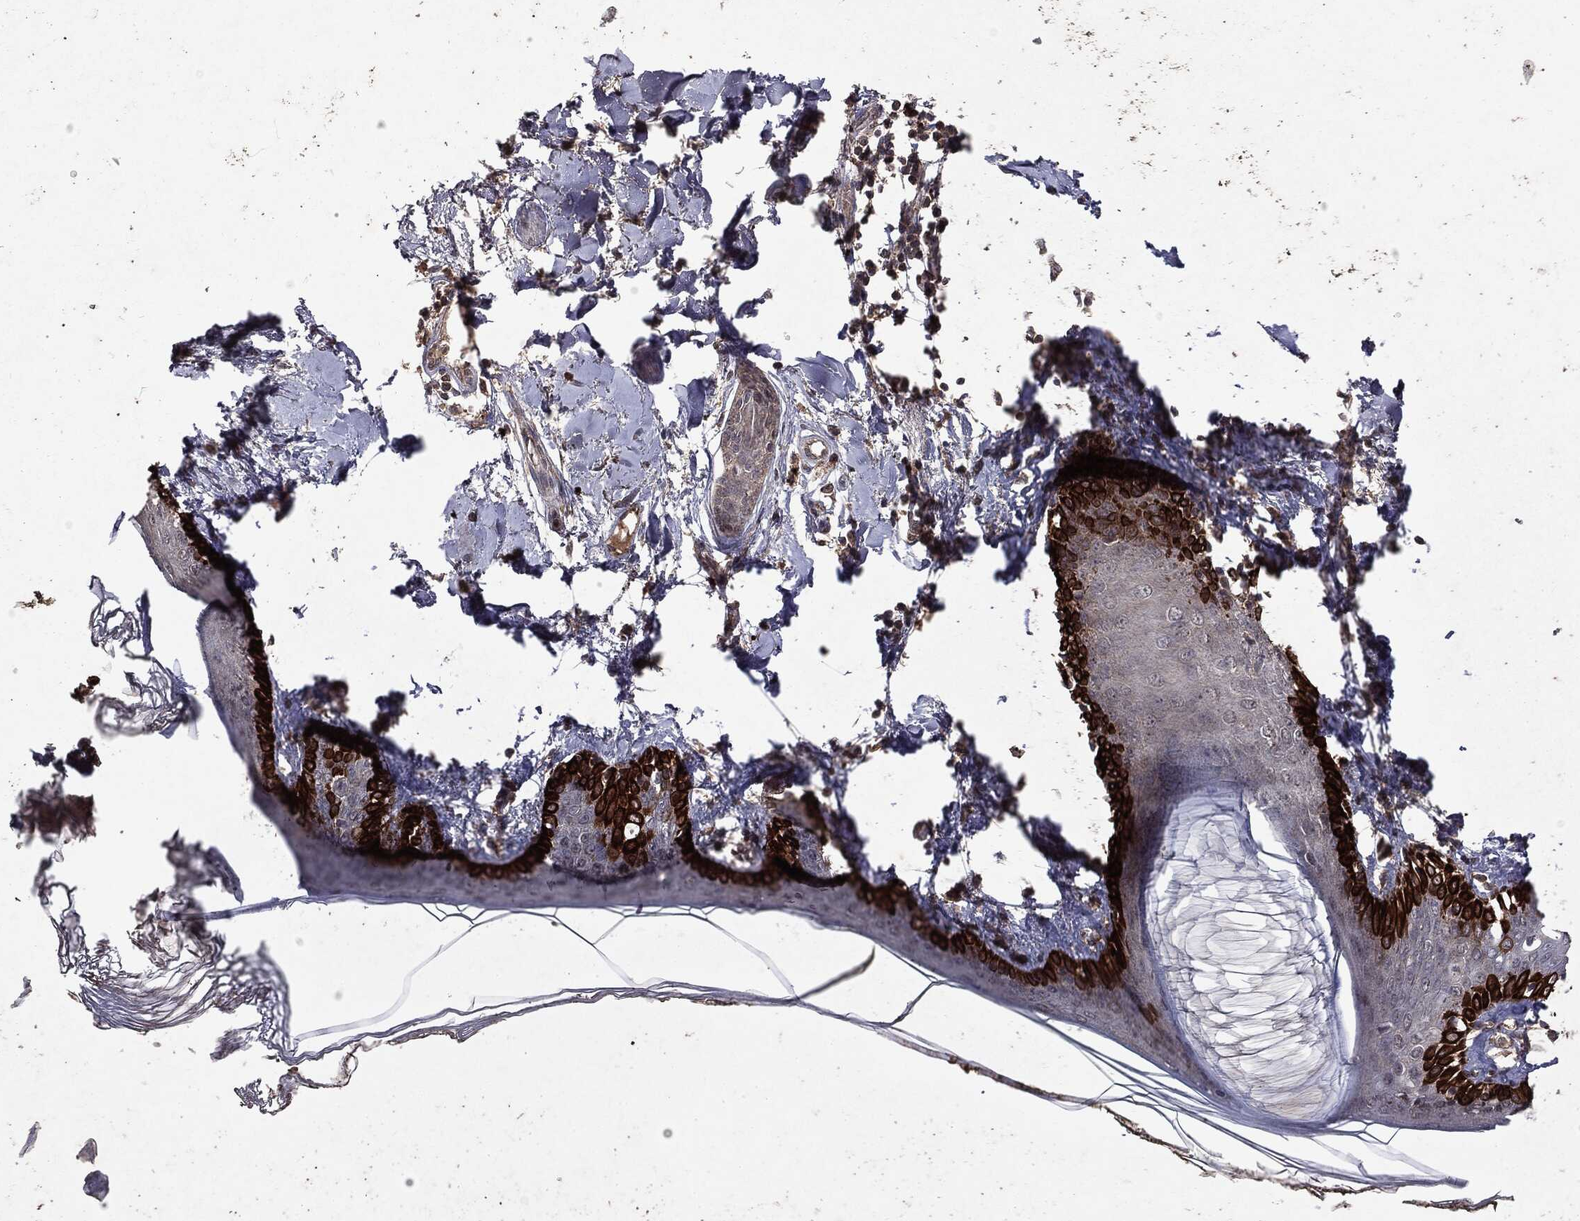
{"staining": {"intensity": "negative", "quantity": "none", "location": "none"}, "tissue": "skin", "cell_type": "Fibroblasts", "image_type": "normal", "snomed": [{"axis": "morphology", "description": "Normal tissue, NOS"}, {"axis": "morphology", "description": "Malignant melanoma, NOS"}, {"axis": "topography", "description": "Skin"}], "caption": "This is an immunohistochemistry photomicrograph of unremarkable skin. There is no staining in fibroblasts.", "gene": "MTOR", "patient": {"sex": "female", "age": 34}}